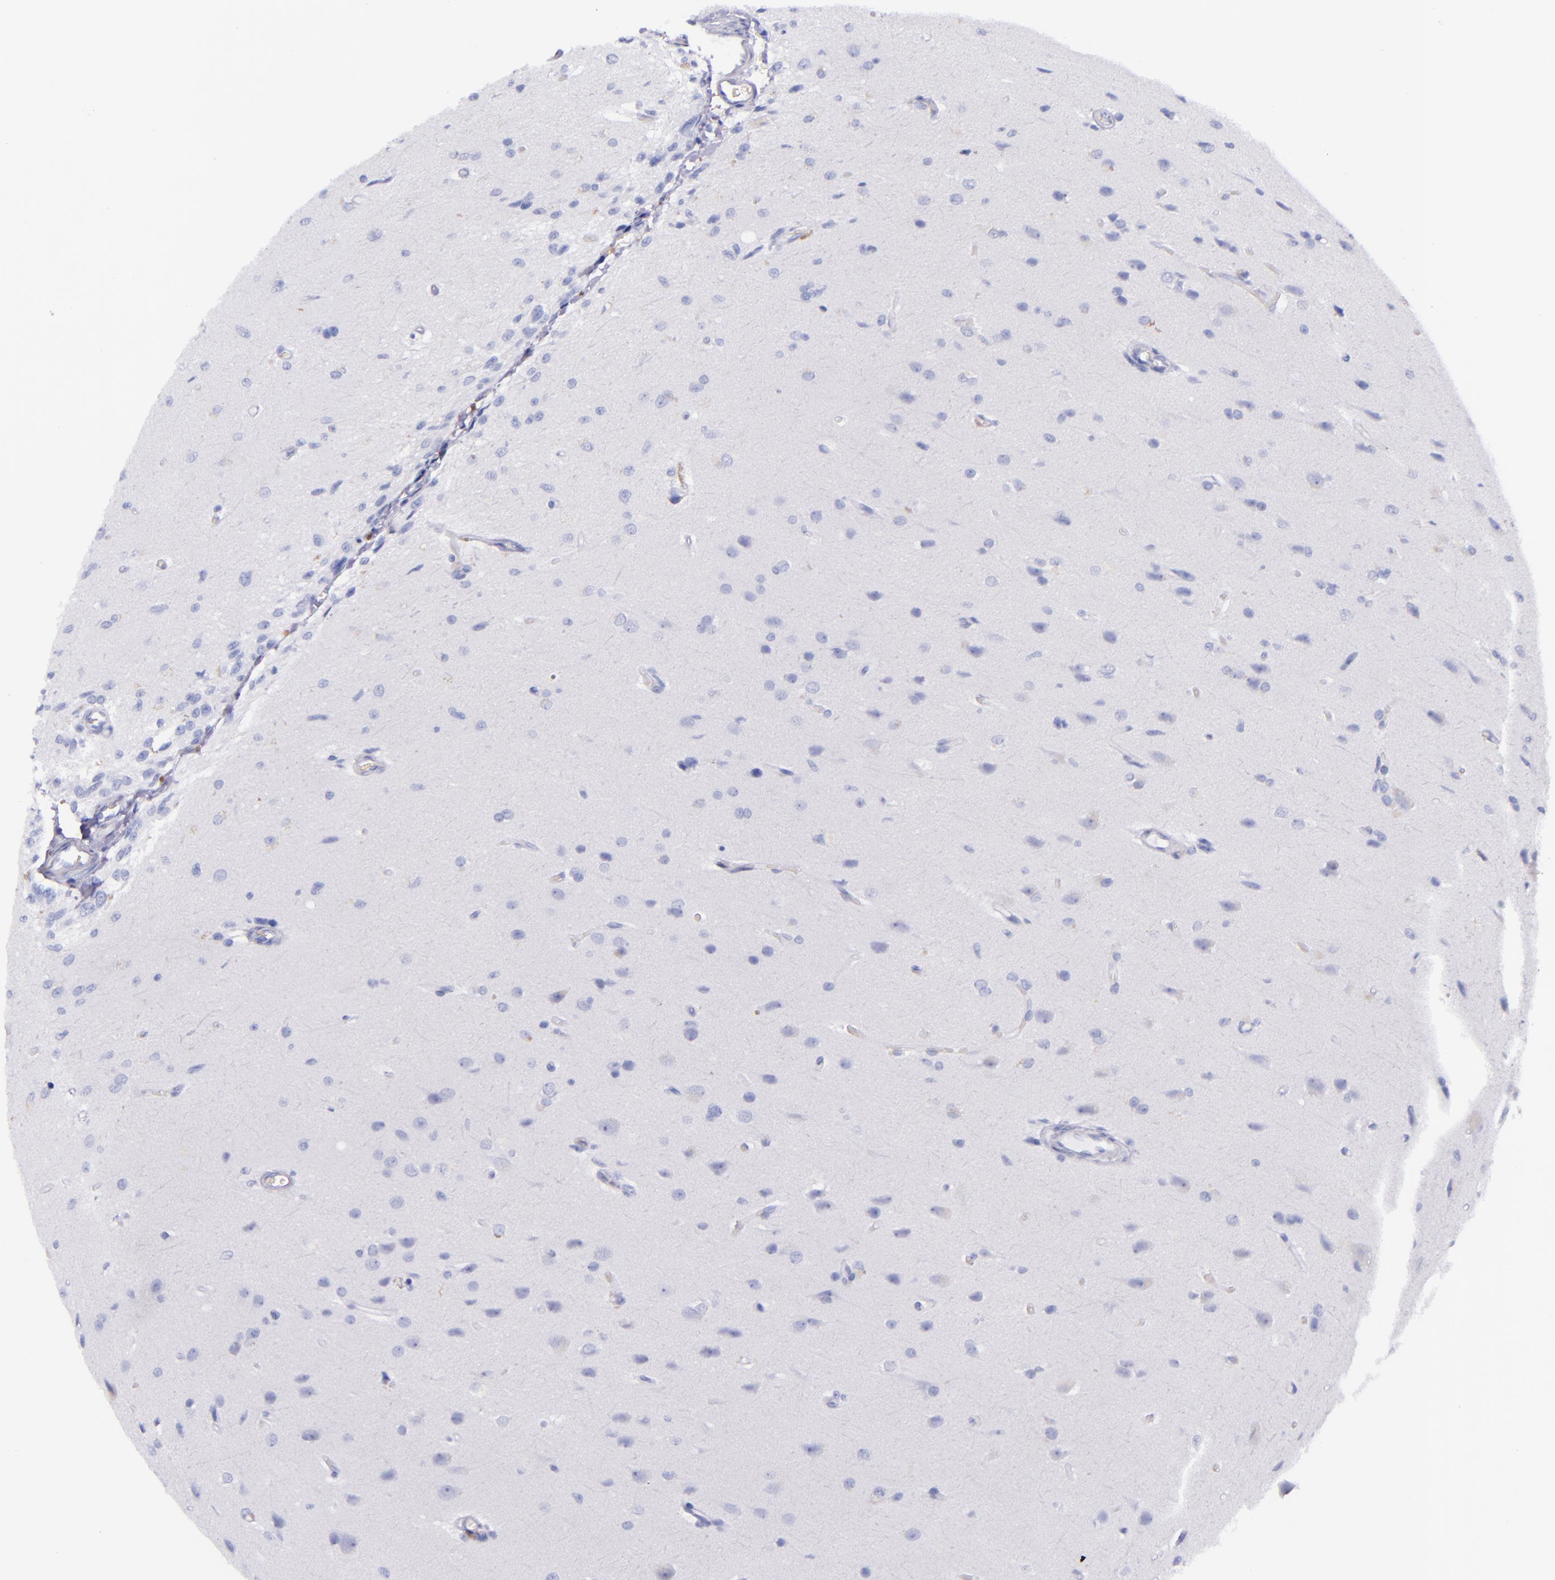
{"staining": {"intensity": "negative", "quantity": "none", "location": "none"}, "tissue": "glioma", "cell_type": "Tumor cells", "image_type": "cancer", "snomed": [{"axis": "morphology", "description": "Glioma, malignant, High grade"}, {"axis": "topography", "description": "Brain"}], "caption": "IHC of glioma reveals no expression in tumor cells. (Immunohistochemistry, brightfield microscopy, high magnification).", "gene": "LAG3", "patient": {"sex": "male", "age": 68}}